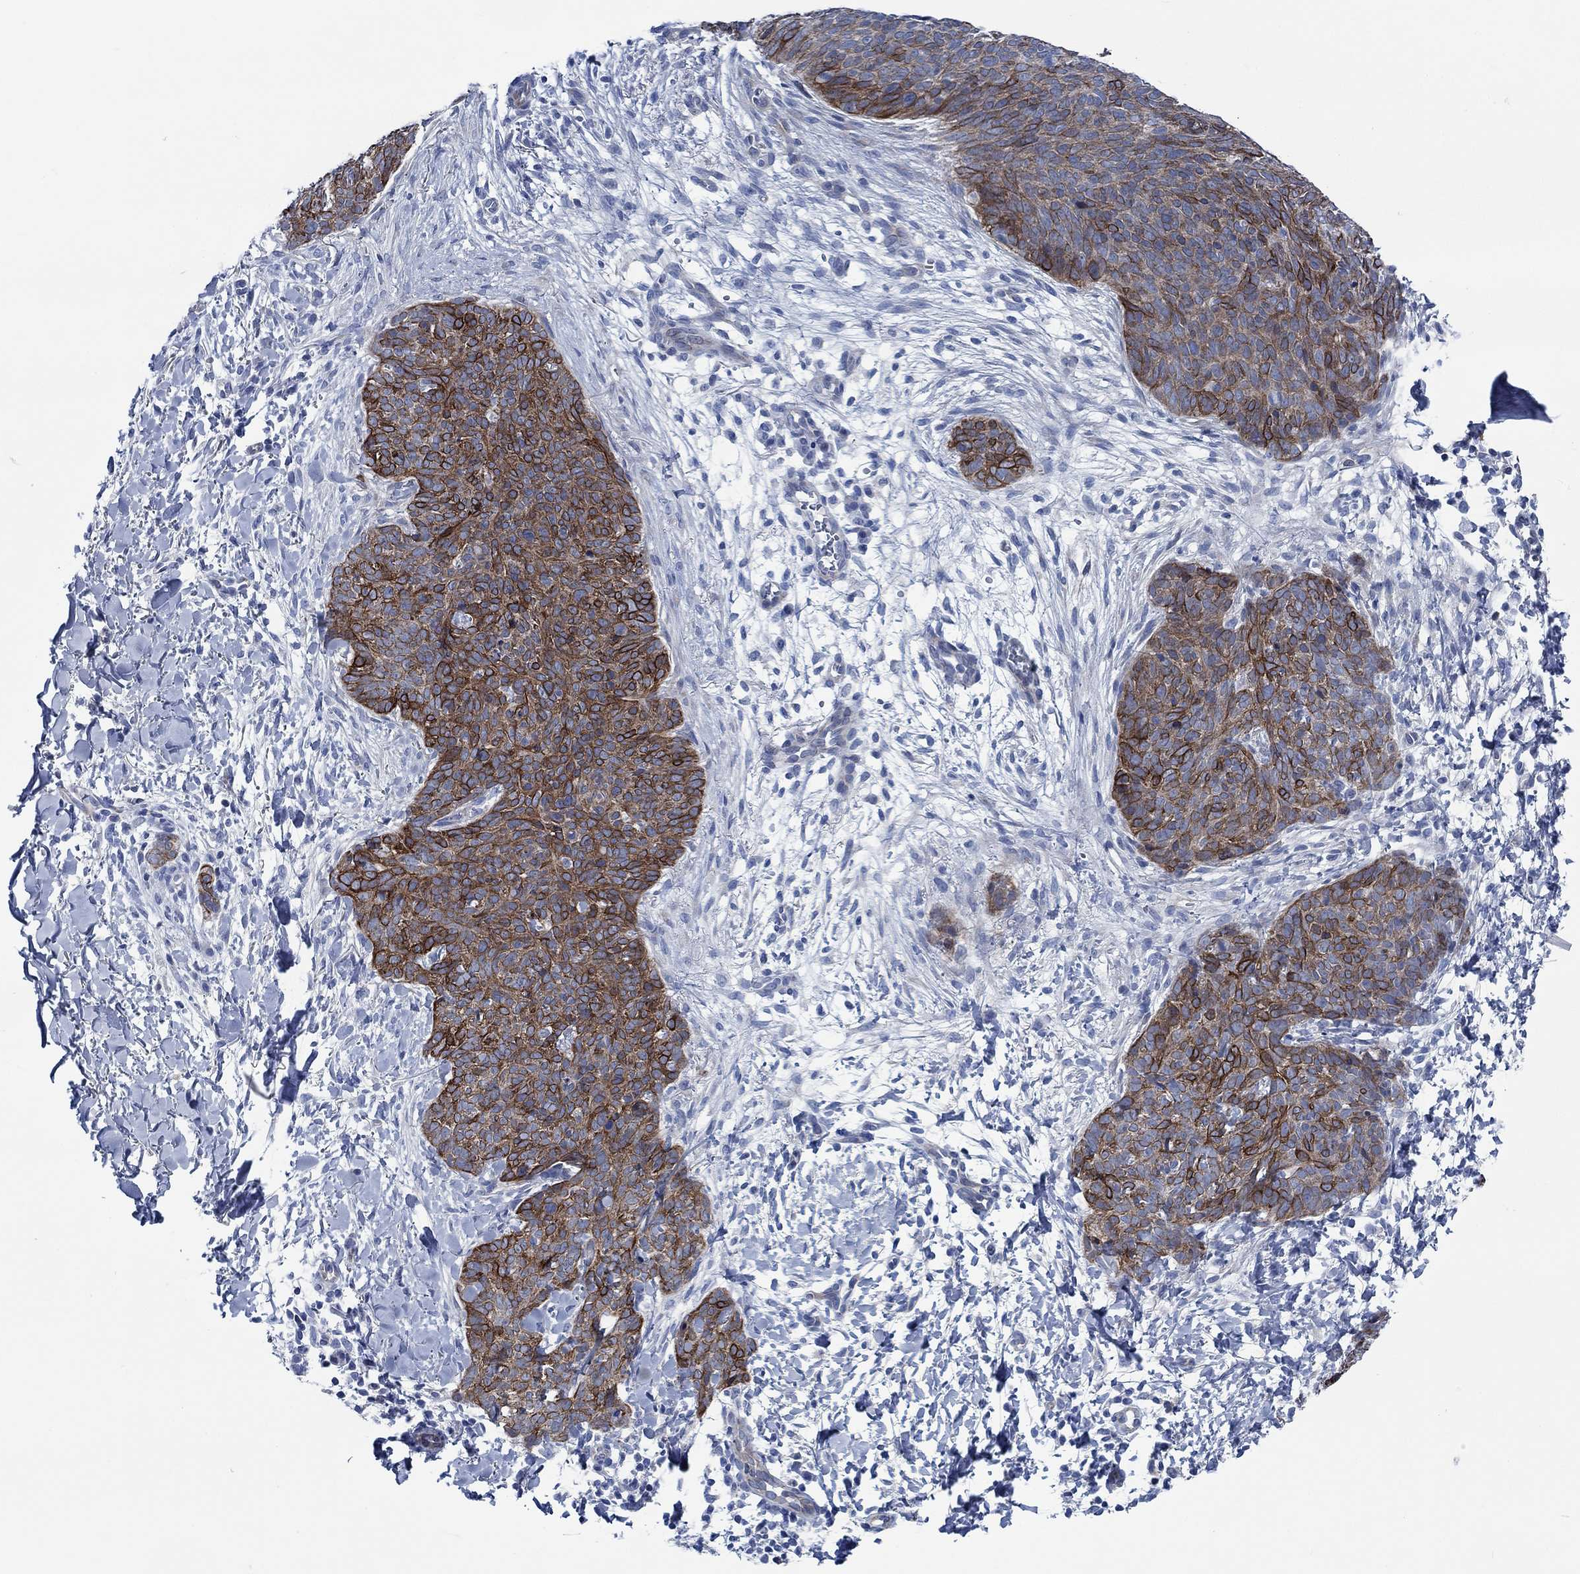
{"staining": {"intensity": "strong", "quantity": ">75%", "location": "cytoplasmic/membranous"}, "tissue": "skin cancer", "cell_type": "Tumor cells", "image_type": "cancer", "snomed": [{"axis": "morphology", "description": "Basal cell carcinoma"}, {"axis": "topography", "description": "Skin"}], "caption": "Skin cancer (basal cell carcinoma) was stained to show a protein in brown. There is high levels of strong cytoplasmic/membranous expression in about >75% of tumor cells.", "gene": "SVEP1", "patient": {"sex": "male", "age": 64}}